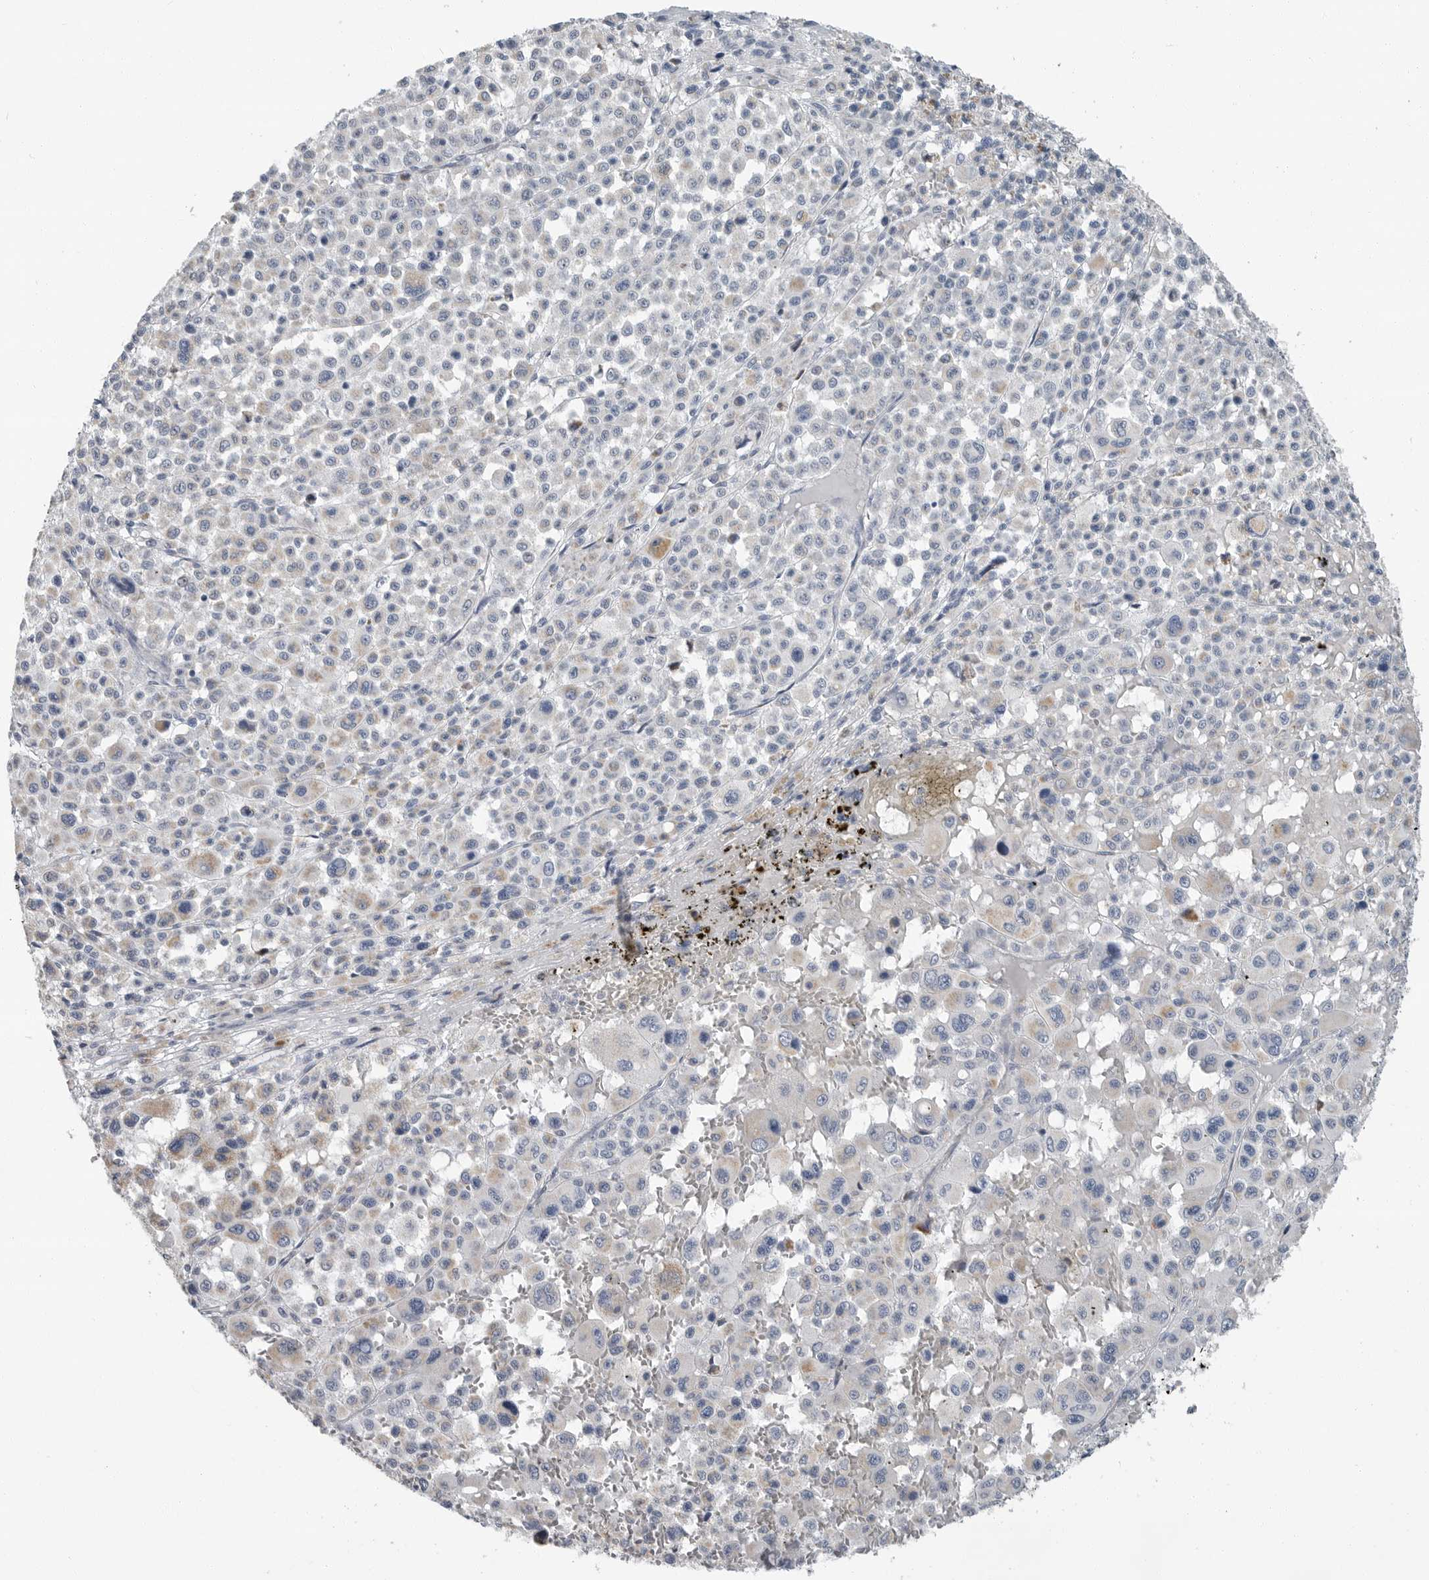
{"staining": {"intensity": "negative", "quantity": "none", "location": "none"}, "tissue": "melanoma", "cell_type": "Tumor cells", "image_type": "cancer", "snomed": [{"axis": "morphology", "description": "Malignant melanoma, Metastatic site"}, {"axis": "topography", "description": "Skin"}], "caption": "The immunohistochemistry histopathology image has no significant positivity in tumor cells of melanoma tissue. (Brightfield microscopy of DAB (3,3'-diaminobenzidine) IHC at high magnification).", "gene": "PLN", "patient": {"sex": "female", "age": 74}}